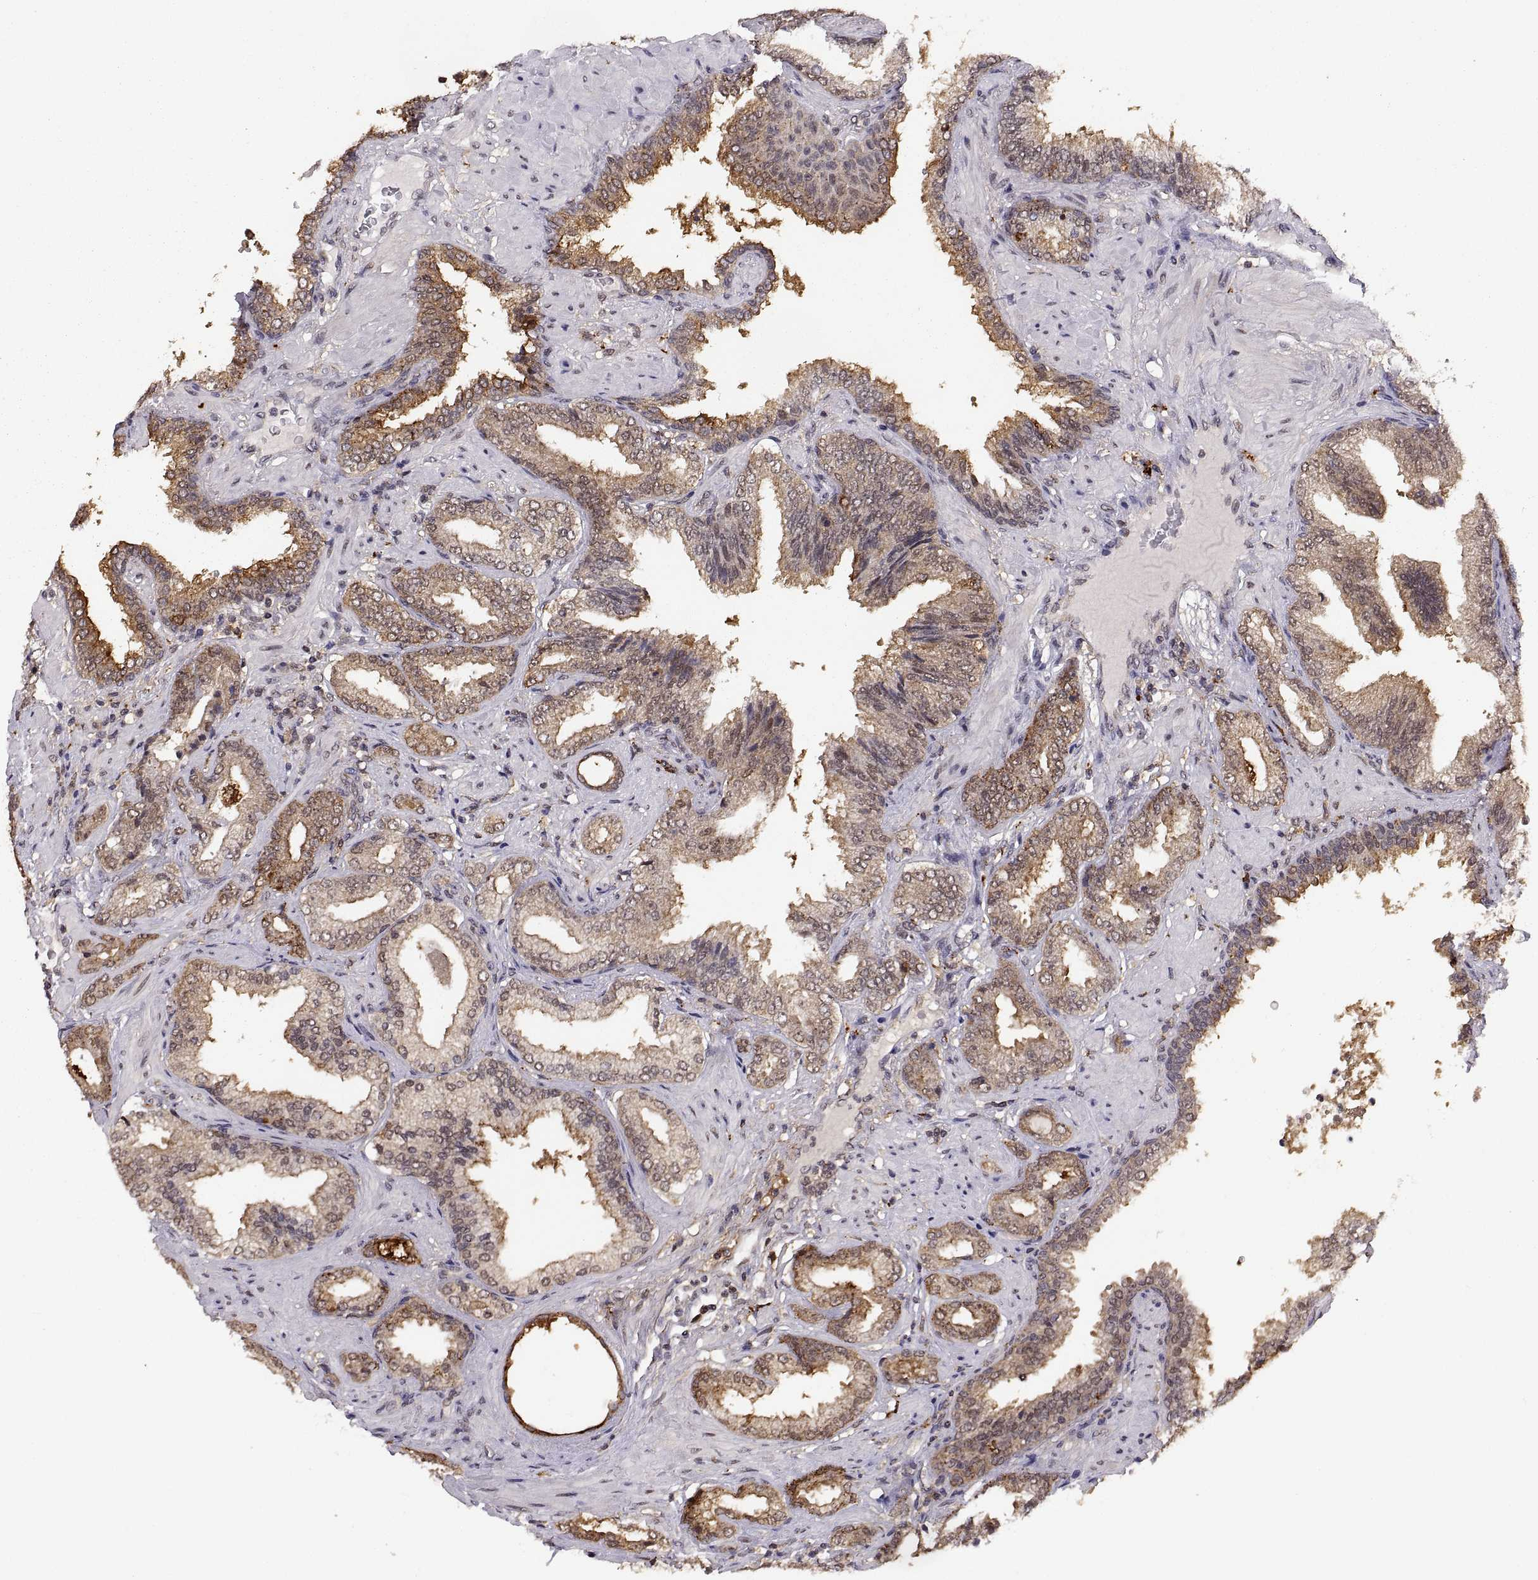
{"staining": {"intensity": "moderate", "quantity": "25%-75%", "location": "cytoplasmic/membranous"}, "tissue": "prostate cancer", "cell_type": "Tumor cells", "image_type": "cancer", "snomed": [{"axis": "morphology", "description": "Adenocarcinoma, Low grade"}, {"axis": "topography", "description": "Prostate"}], "caption": "A brown stain labels moderate cytoplasmic/membranous staining of a protein in prostate adenocarcinoma (low-grade) tumor cells. The protein of interest is shown in brown color, while the nuclei are stained blue.", "gene": "PSMC2", "patient": {"sex": "male", "age": 68}}